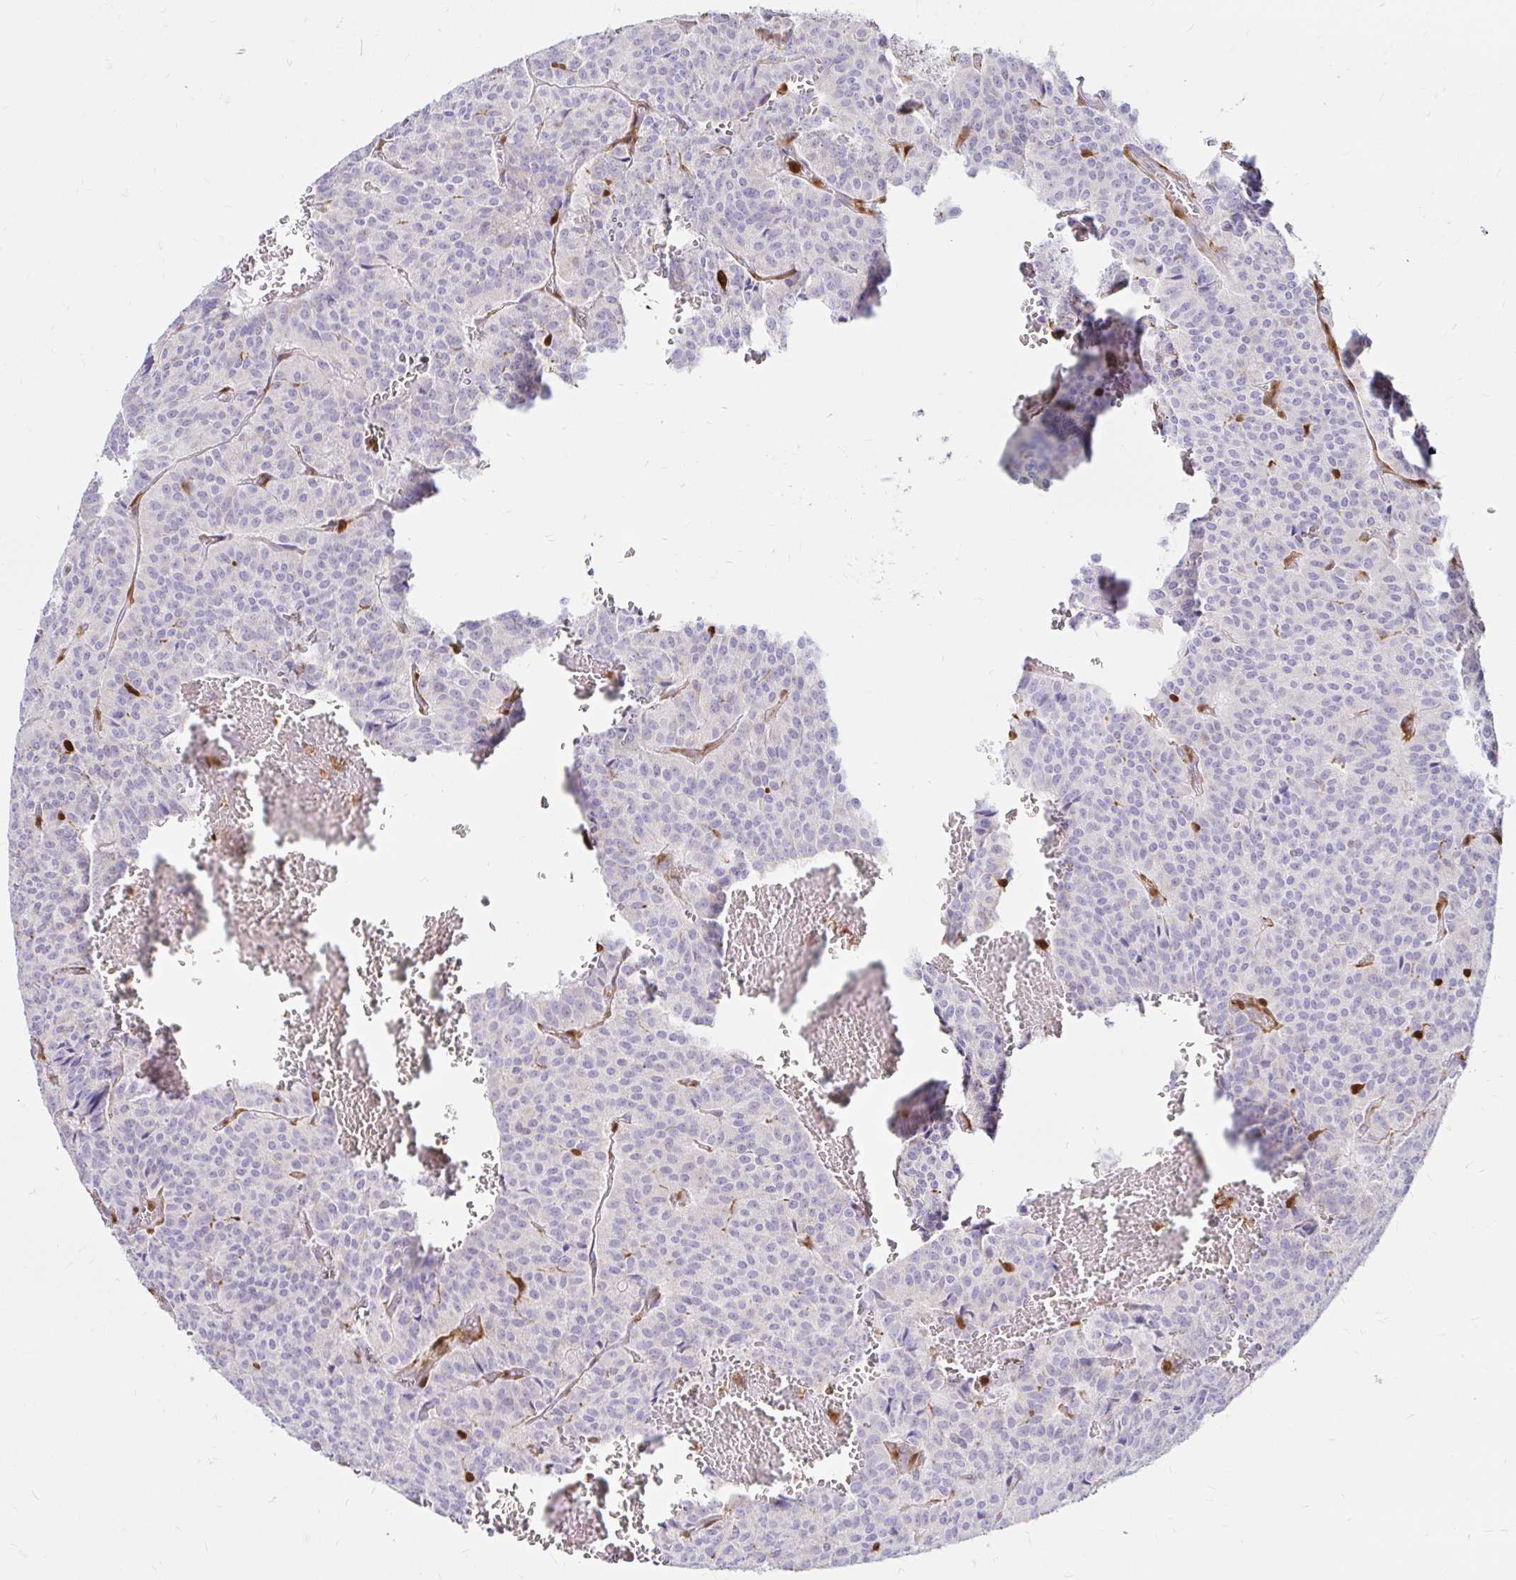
{"staining": {"intensity": "negative", "quantity": "none", "location": "none"}, "tissue": "carcinoid", "cell_type": "Tumor cells", "image_type": "cancer", "snomed": [{"axis": "morphology", "description": "Carcinoid, malignant, NOS"}, {"axis": "topography", "description": "Lung"}], "caption": "DAB immunohistochemical staining of carcinoid (malignant) displays no significant expression in tumor cells.", "gene": "PYCARD", "patient": {"sex": "male", "age": 70}}